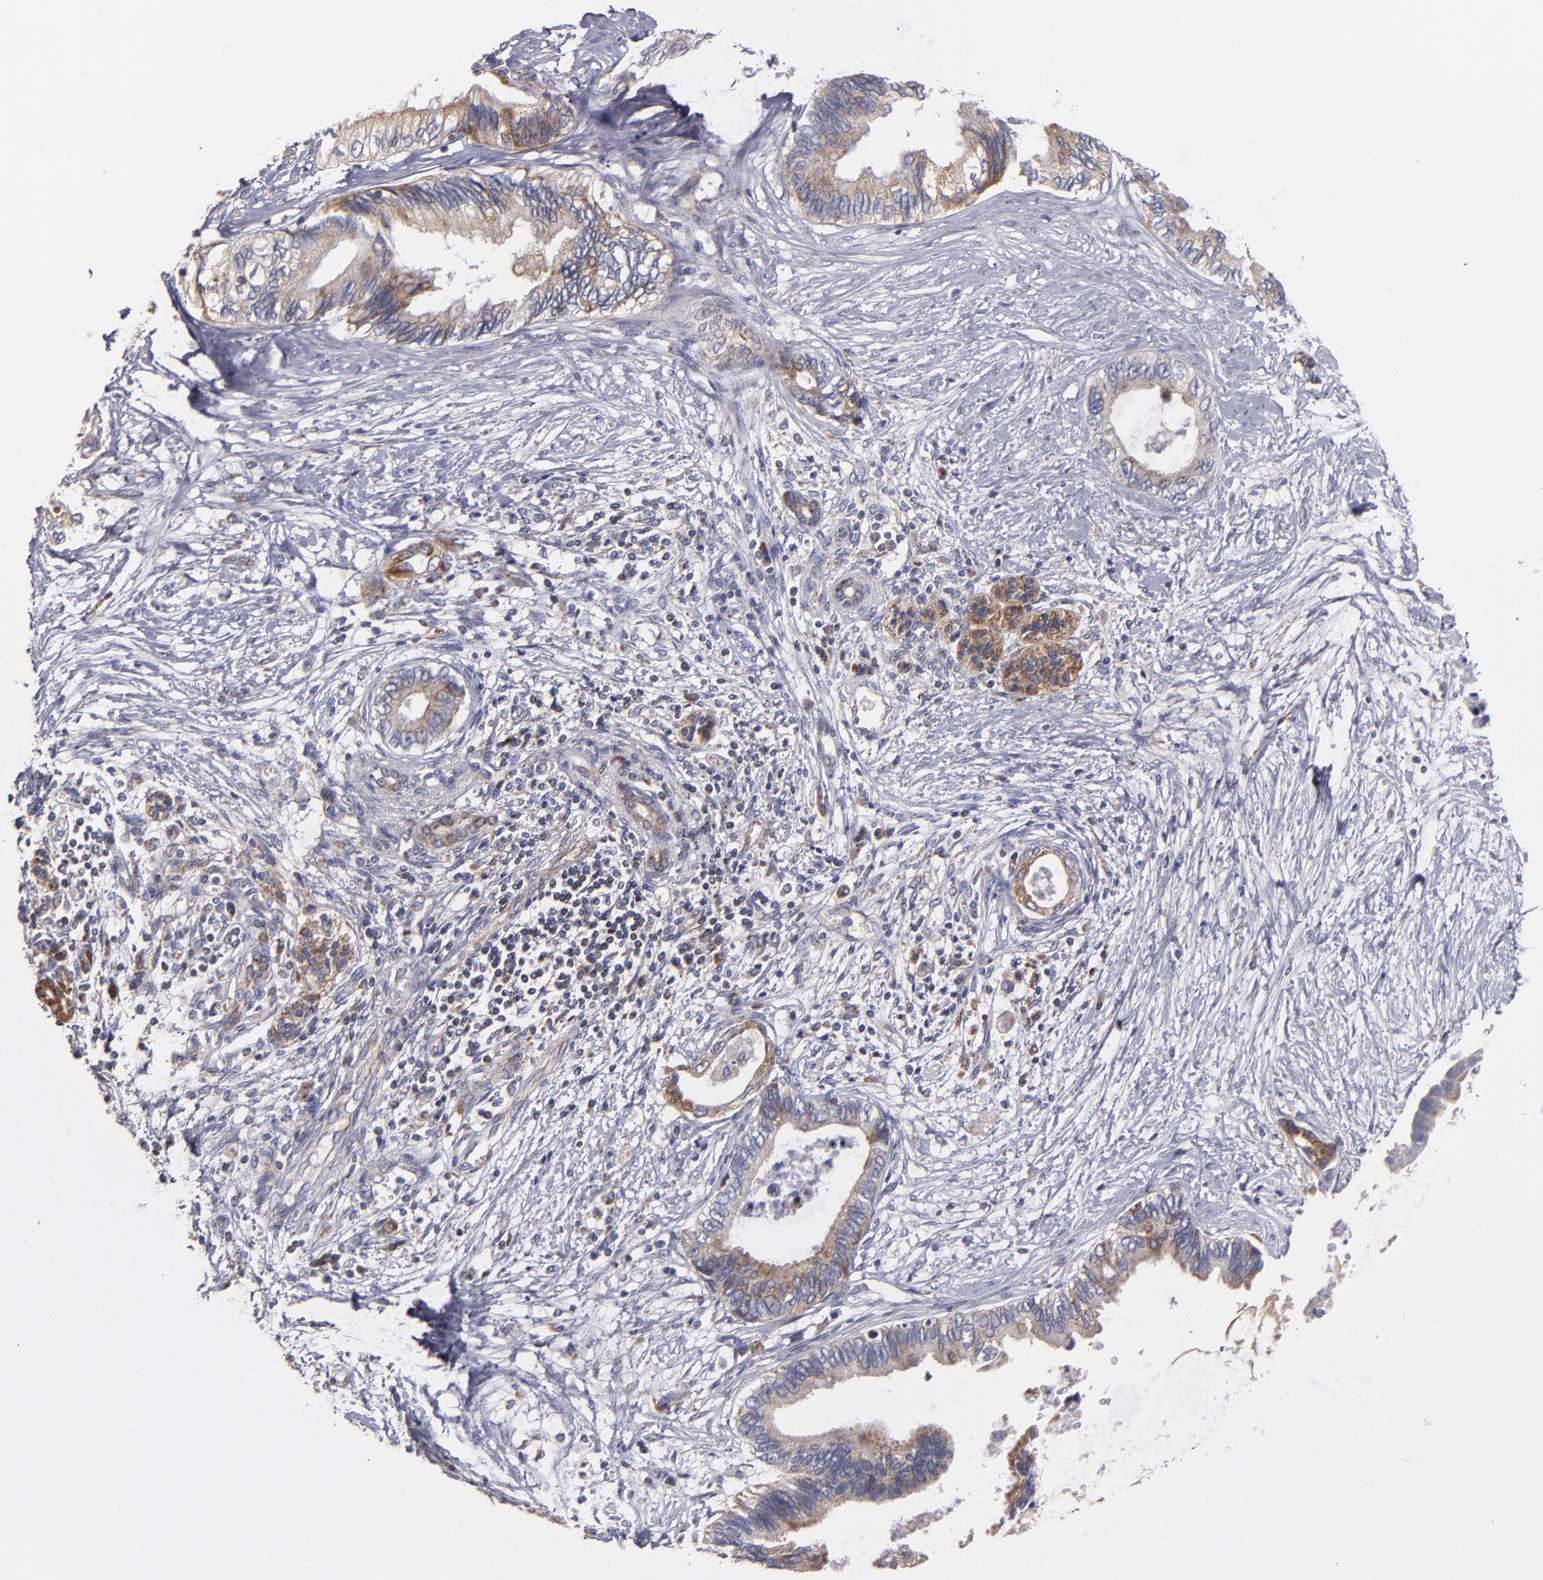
{"staining": {"intensity": "weak", "quantity": ">75%", "location": "cytoplasmic/membranous"}, "tissue": "pancreatic cancer", "cell_type": "Tumor cells", "image_type": "cancer", "snomed": [{"axis": "morphology", "description": "Adenocarcinoma, NOS"}, {"axis": "topography", "description": "Pancreas"}], "caption": "The histopathology image exhibits staining of pancreatic cancer, revealing weak cytoplasmic/membranous protein staining (brown color) within tumor cells.", "gene": "CLTA", "patient": {"sex": "female", "age": 66}}